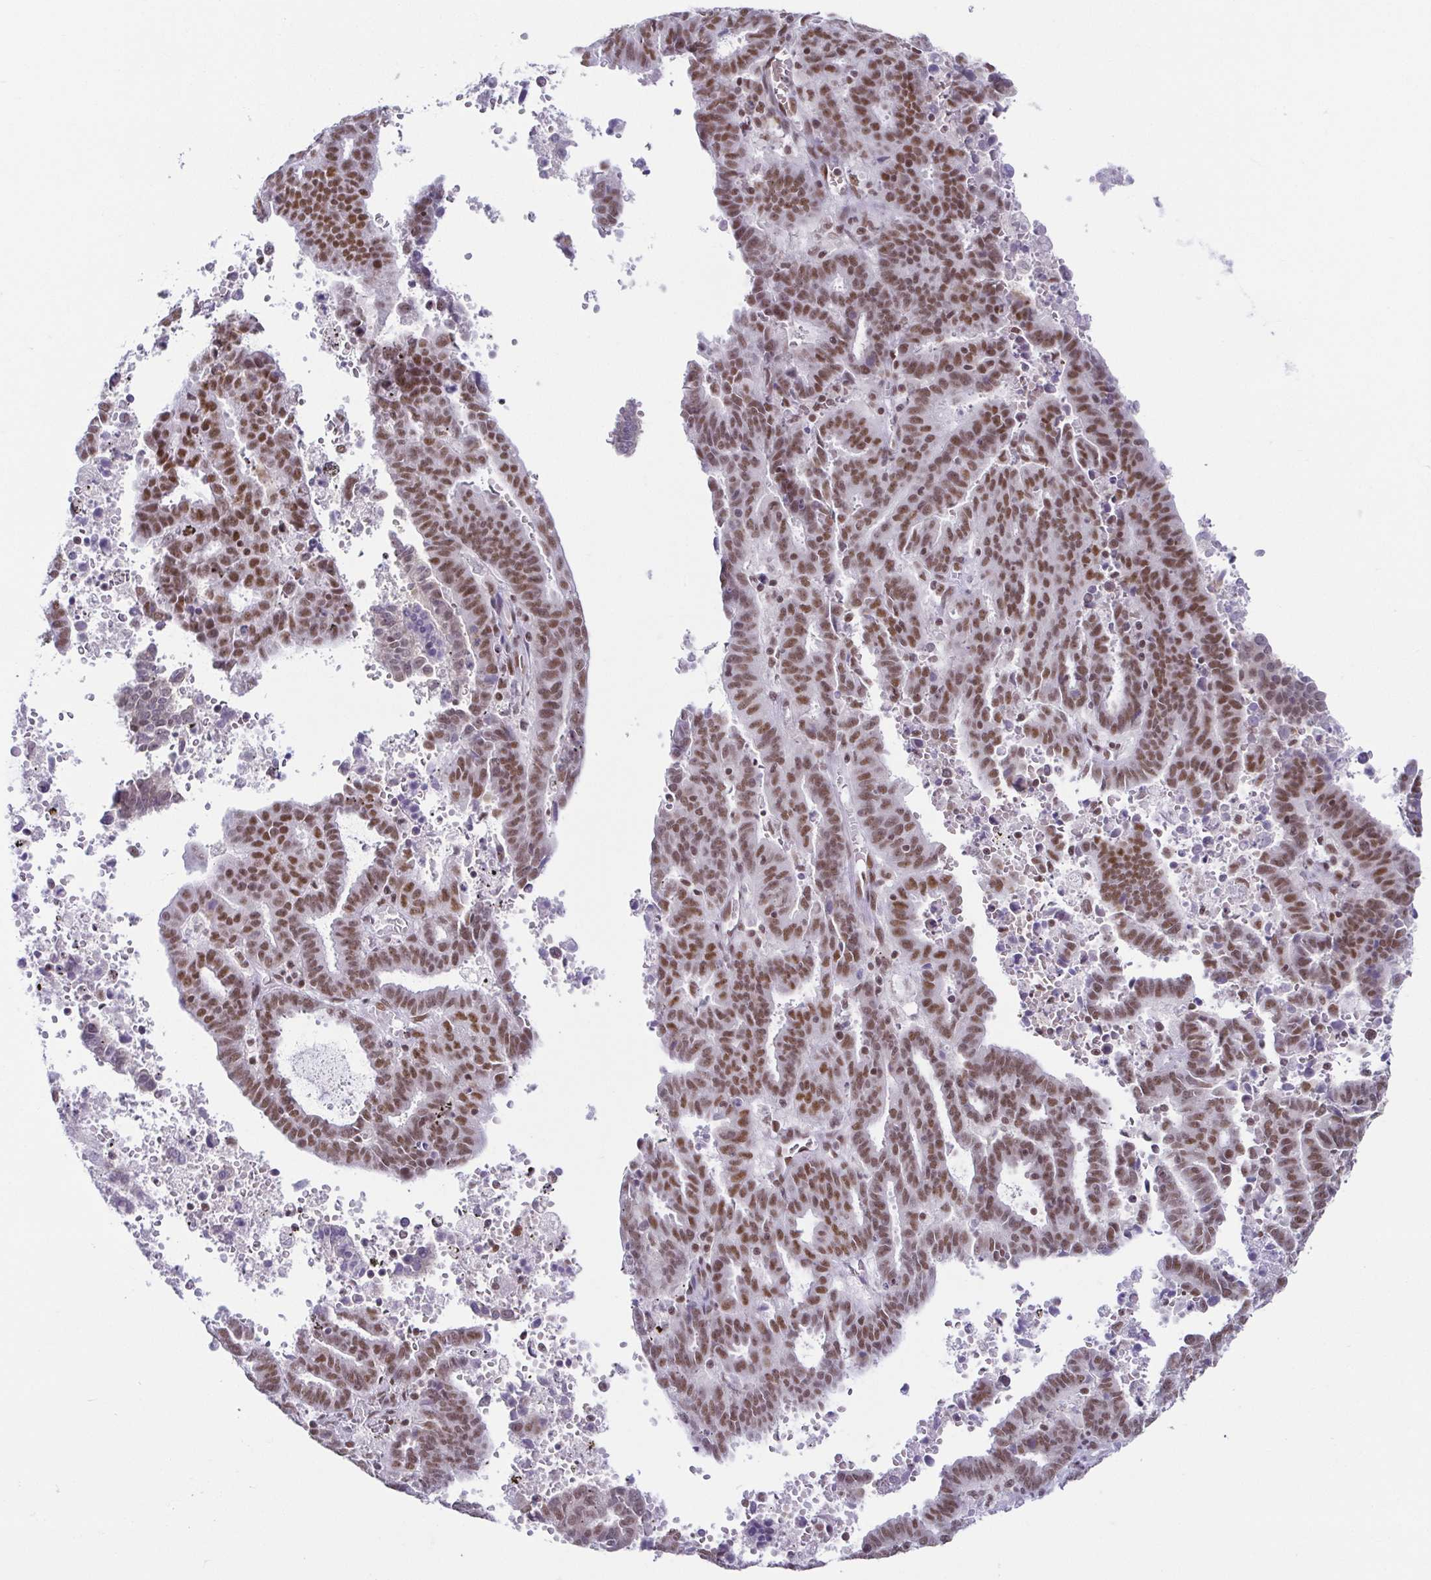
{"staining": {"intensity": "moderate", "quantity": ">75%", "location": "nuclear"}, "tissue": "endometrial cancer", "cell_type": "Tumor cells", "image_type": "cancer", "snomed": [{"axis": "morphology", "description": "Adenocarcinoma, NOS"}, {"axis": "topography", "description": "Uterus"}], "caption": "Moderate nuclear expression for a protein is seen in about >75% of tumor cells of endometrial adenocarcinoma using immunohistochemistry (IHC).", "gene": "EWSR1", "patient": {"sex": "female", "age": 83}}